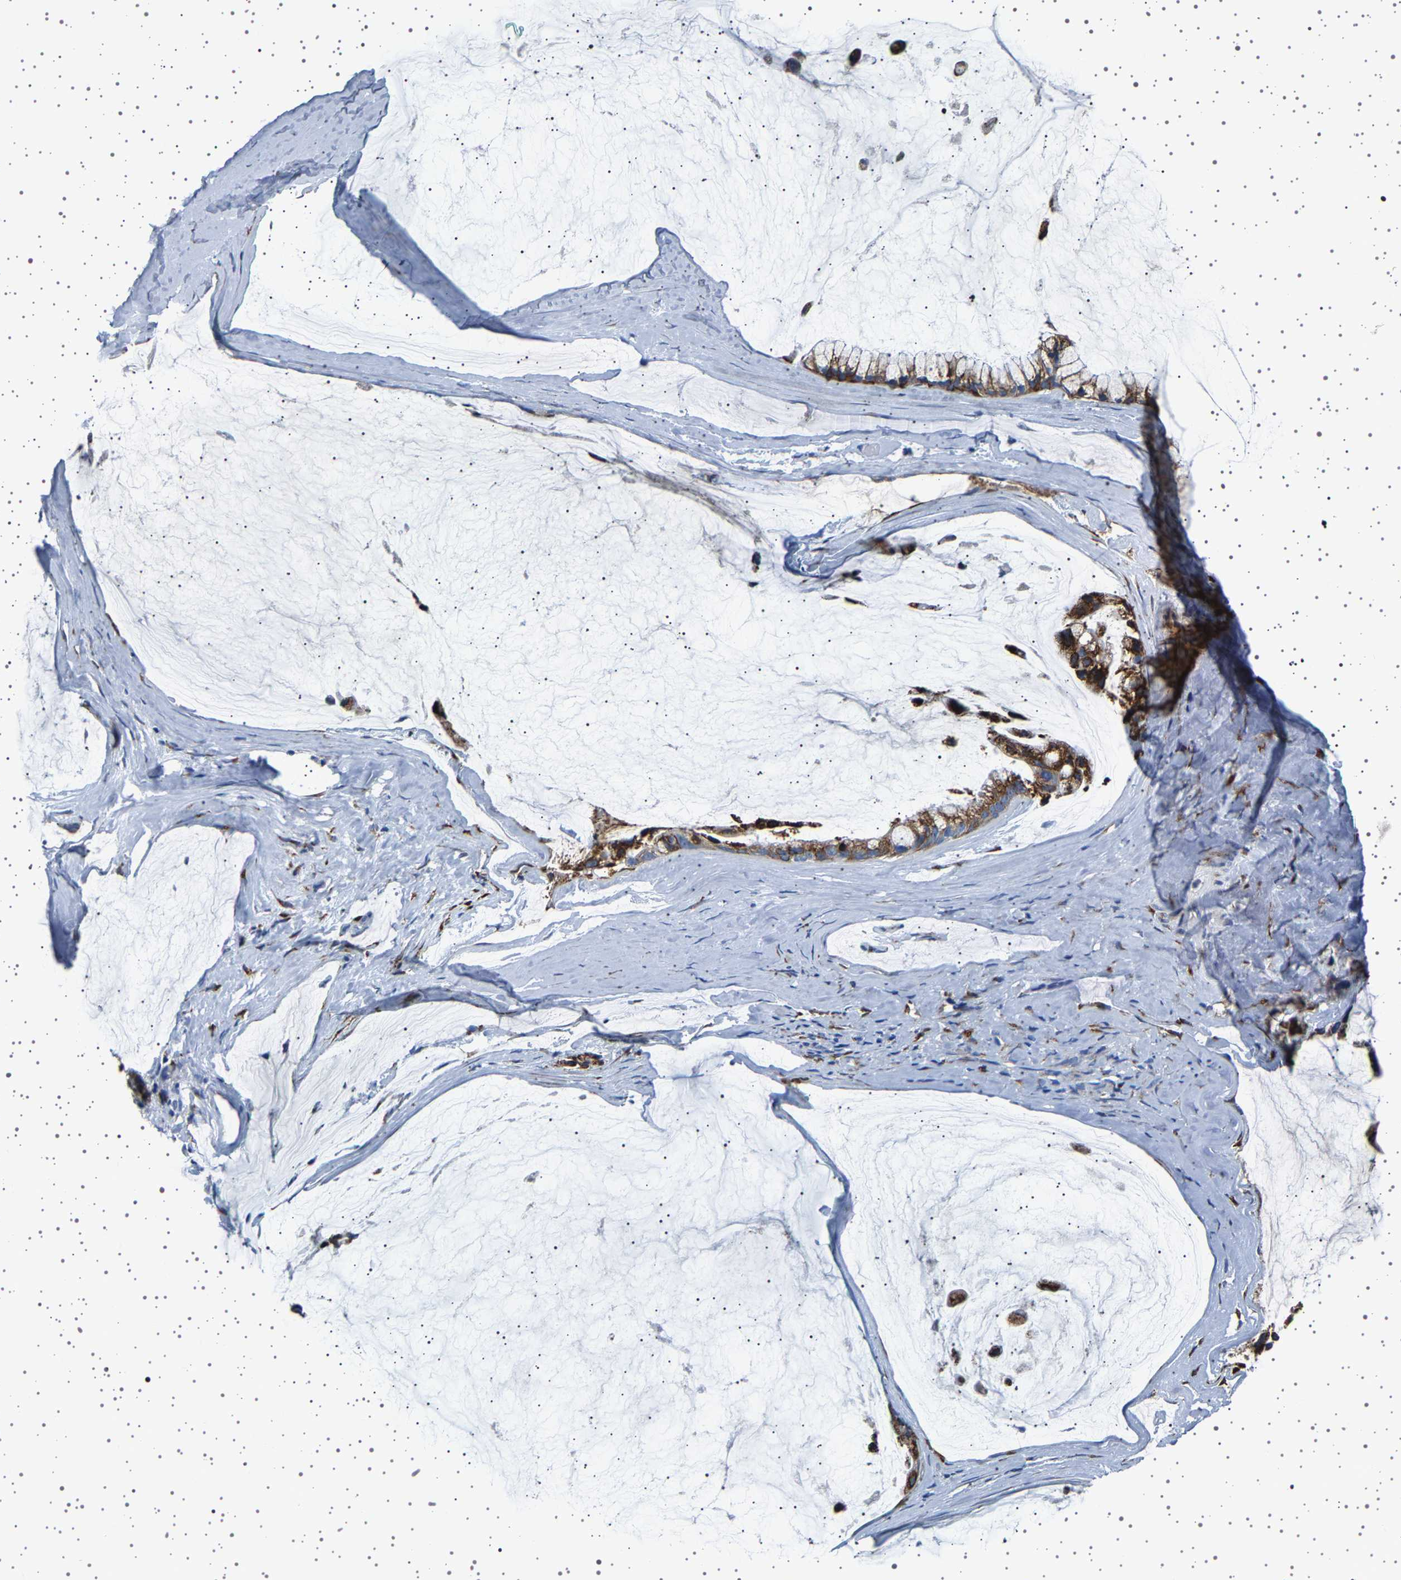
{"staining": {"intensity": "moderate", "quantity": ">75%", "location": "cytoplasmic/membranous"}, "tissue": "ovarian cancer", "cell_type": "Tumor cells", "image_type": "cancer", "snomed": [{"axis": "morphology", "description": "Cystadenocarcinoma, mucinous, NOS"}, {"axis": "topography", "description": "Ovary"}], "caption": "Immunohistochemistry photomicrograph of human ovarian mucinous cystadenocarcinoma stained for a protein (brown), which exhibits medium levels of moderate cytoplasmic/membranous positivity in approximately >75% of tumor cells.", "gene": "FTCD", "patient": {"sex": "female", "age": 39}}